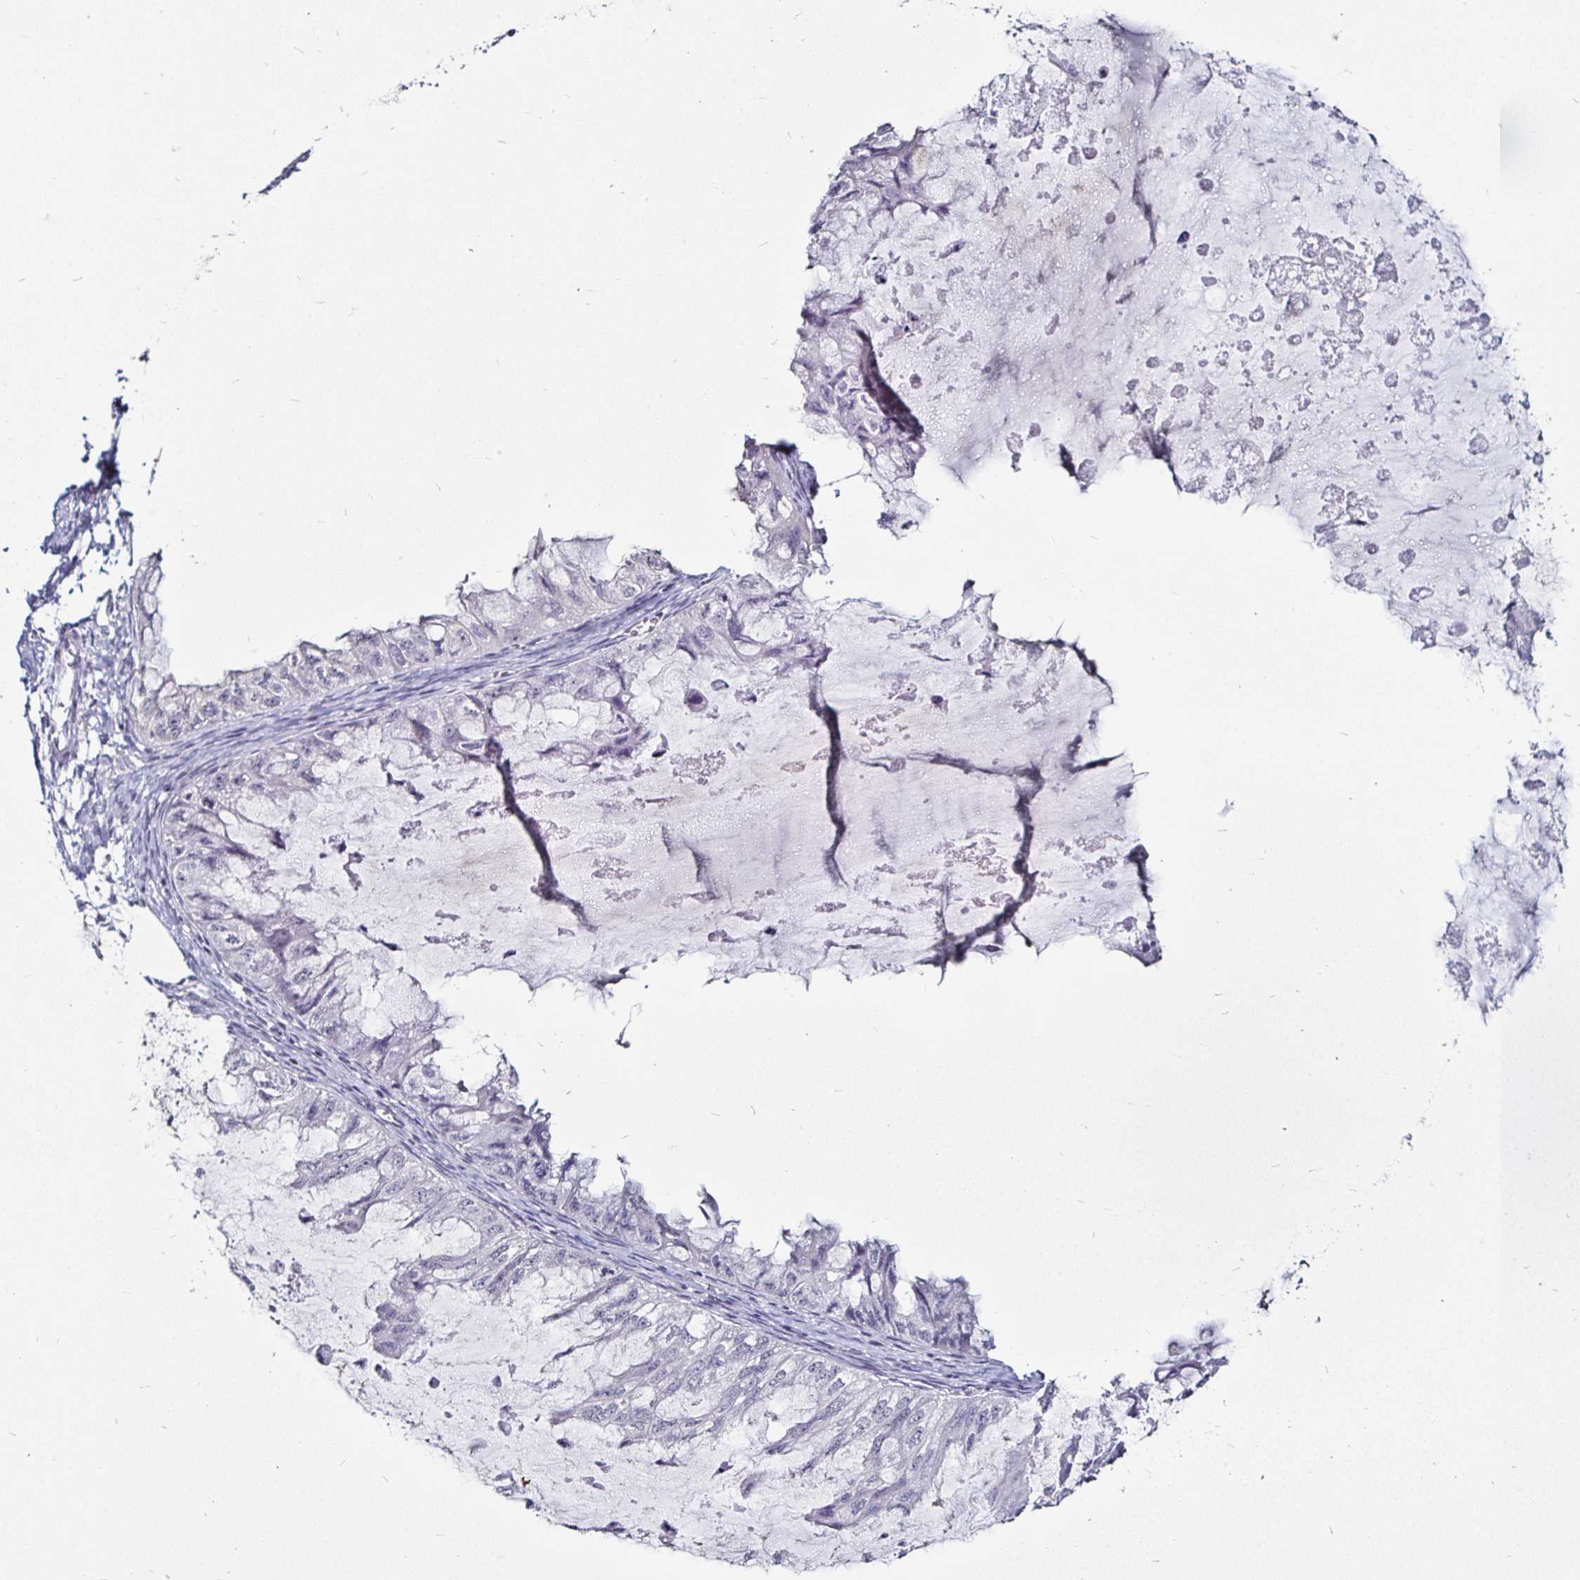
{"staining": {"intensity": "negative", "quantity": "none", "location": "none"}, "tissue": "ovarian cancer", "cell_type": "Tumor cells", "image_type": "cancer", "snomed": [{"axis": "morphology", "description": "Cystadenocarcinoma, mucinous, NOS"}, {"axis": "topography", "description": "Ovary"}], "caption": "This micrograph is of mucinous cystadenocarcinoma (ovarian) stained with immunohistochemistry (IHC) to label a protein in brown with the nuclei are counter-stained blue. There is no expression in tumor cells. The staining was performed using DAB (3,3'-diaminobenzidine) to visualize the protein expression in brown, while the nuclei were stained in blue with hematoxylin (Magnification: 20x).", "gene": "FAIM2", "patient": {"sex": "female", "age": 72}}